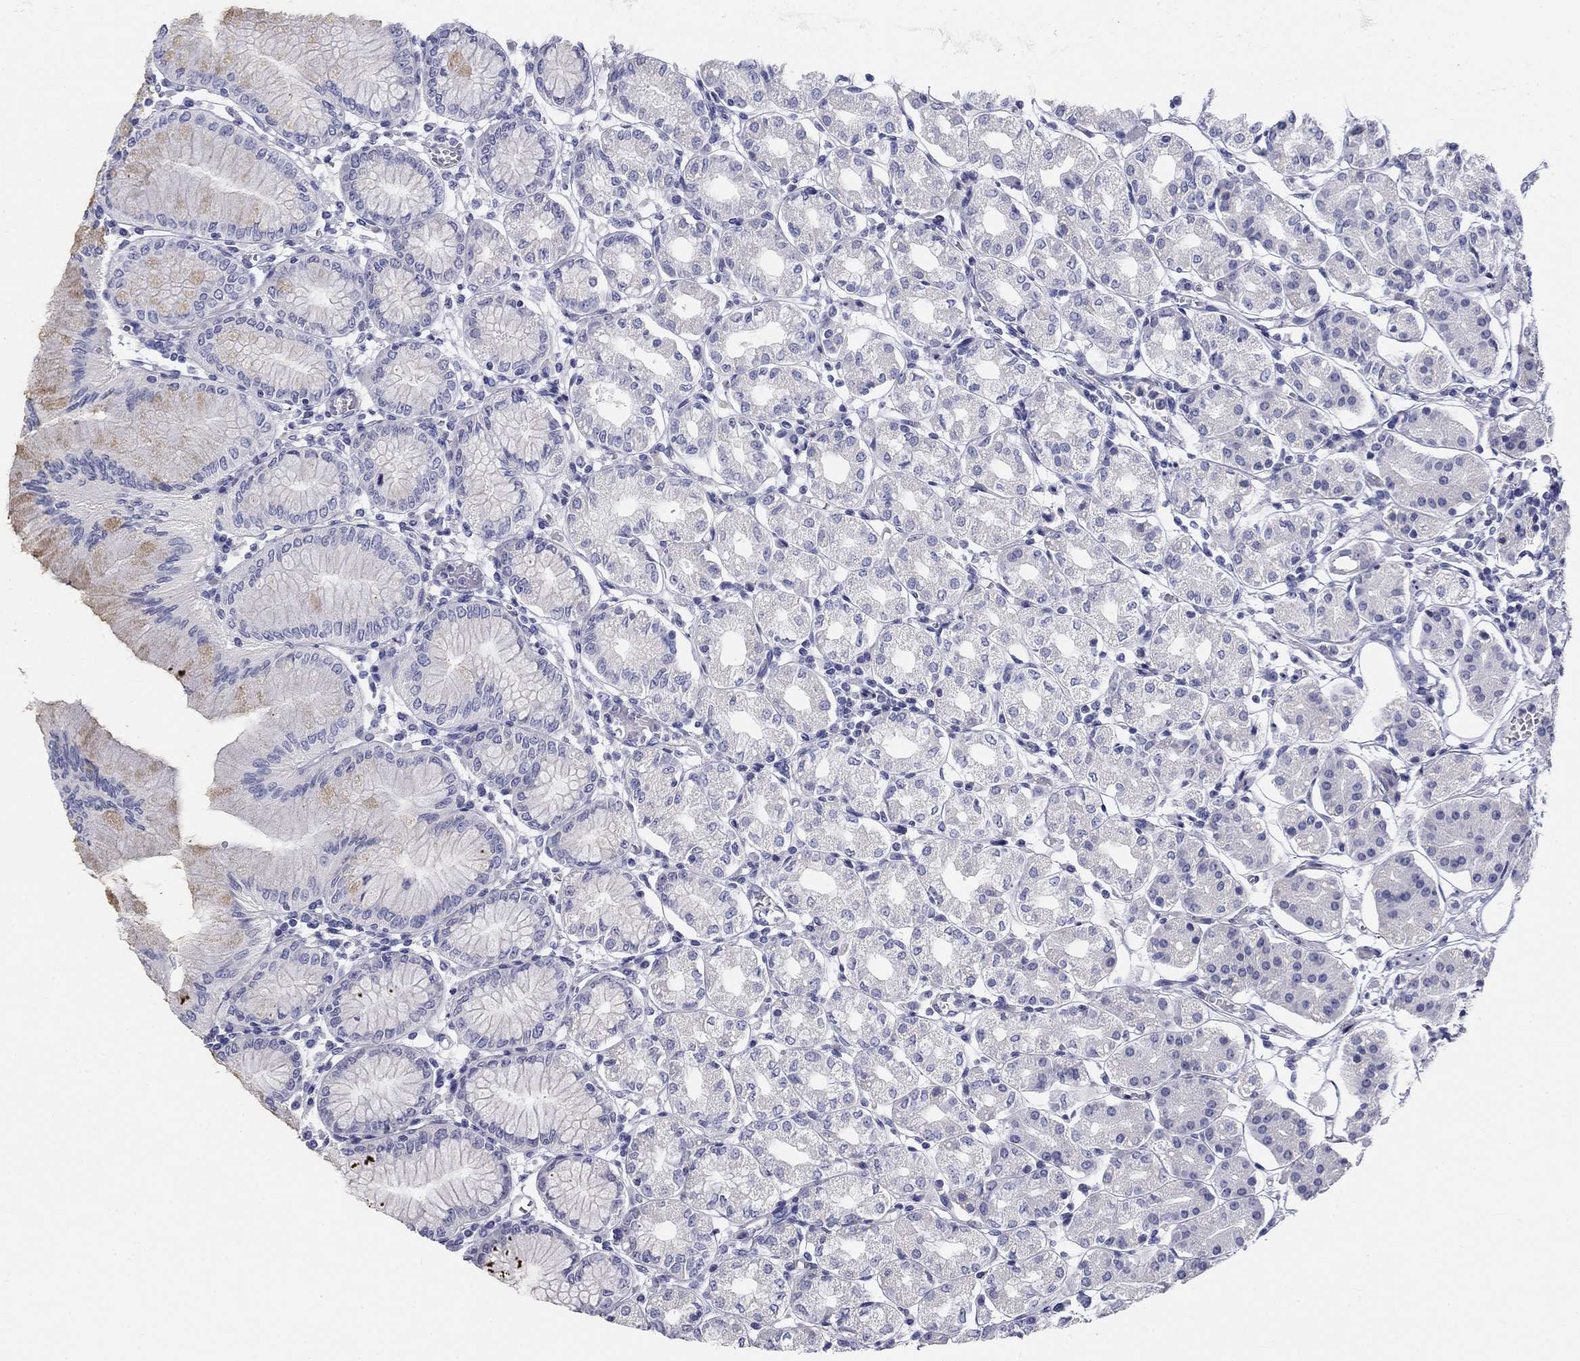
{"staining": {"intensity": "negative", "quantity": "none", "location": "none"}, "tissue": "stomach", "cell_type": "Glandular cells", "image_type": "normal", "snomed": [{"axis": "morphology", "description": "Normal tissue, NOS"}, {"axis": "topography", "description": "Skeletal muscle"}, {"axis": "topography", "description": "Stomach"}], "caption": "This micrograph is of unremarkable stomach stained with IHC to label a protein in brown with the nuclei are counter-stained blue. There is no staining in glandular cells.", "gene": "GALNTL5", "patient": {"sex": "female", "age": 57}}